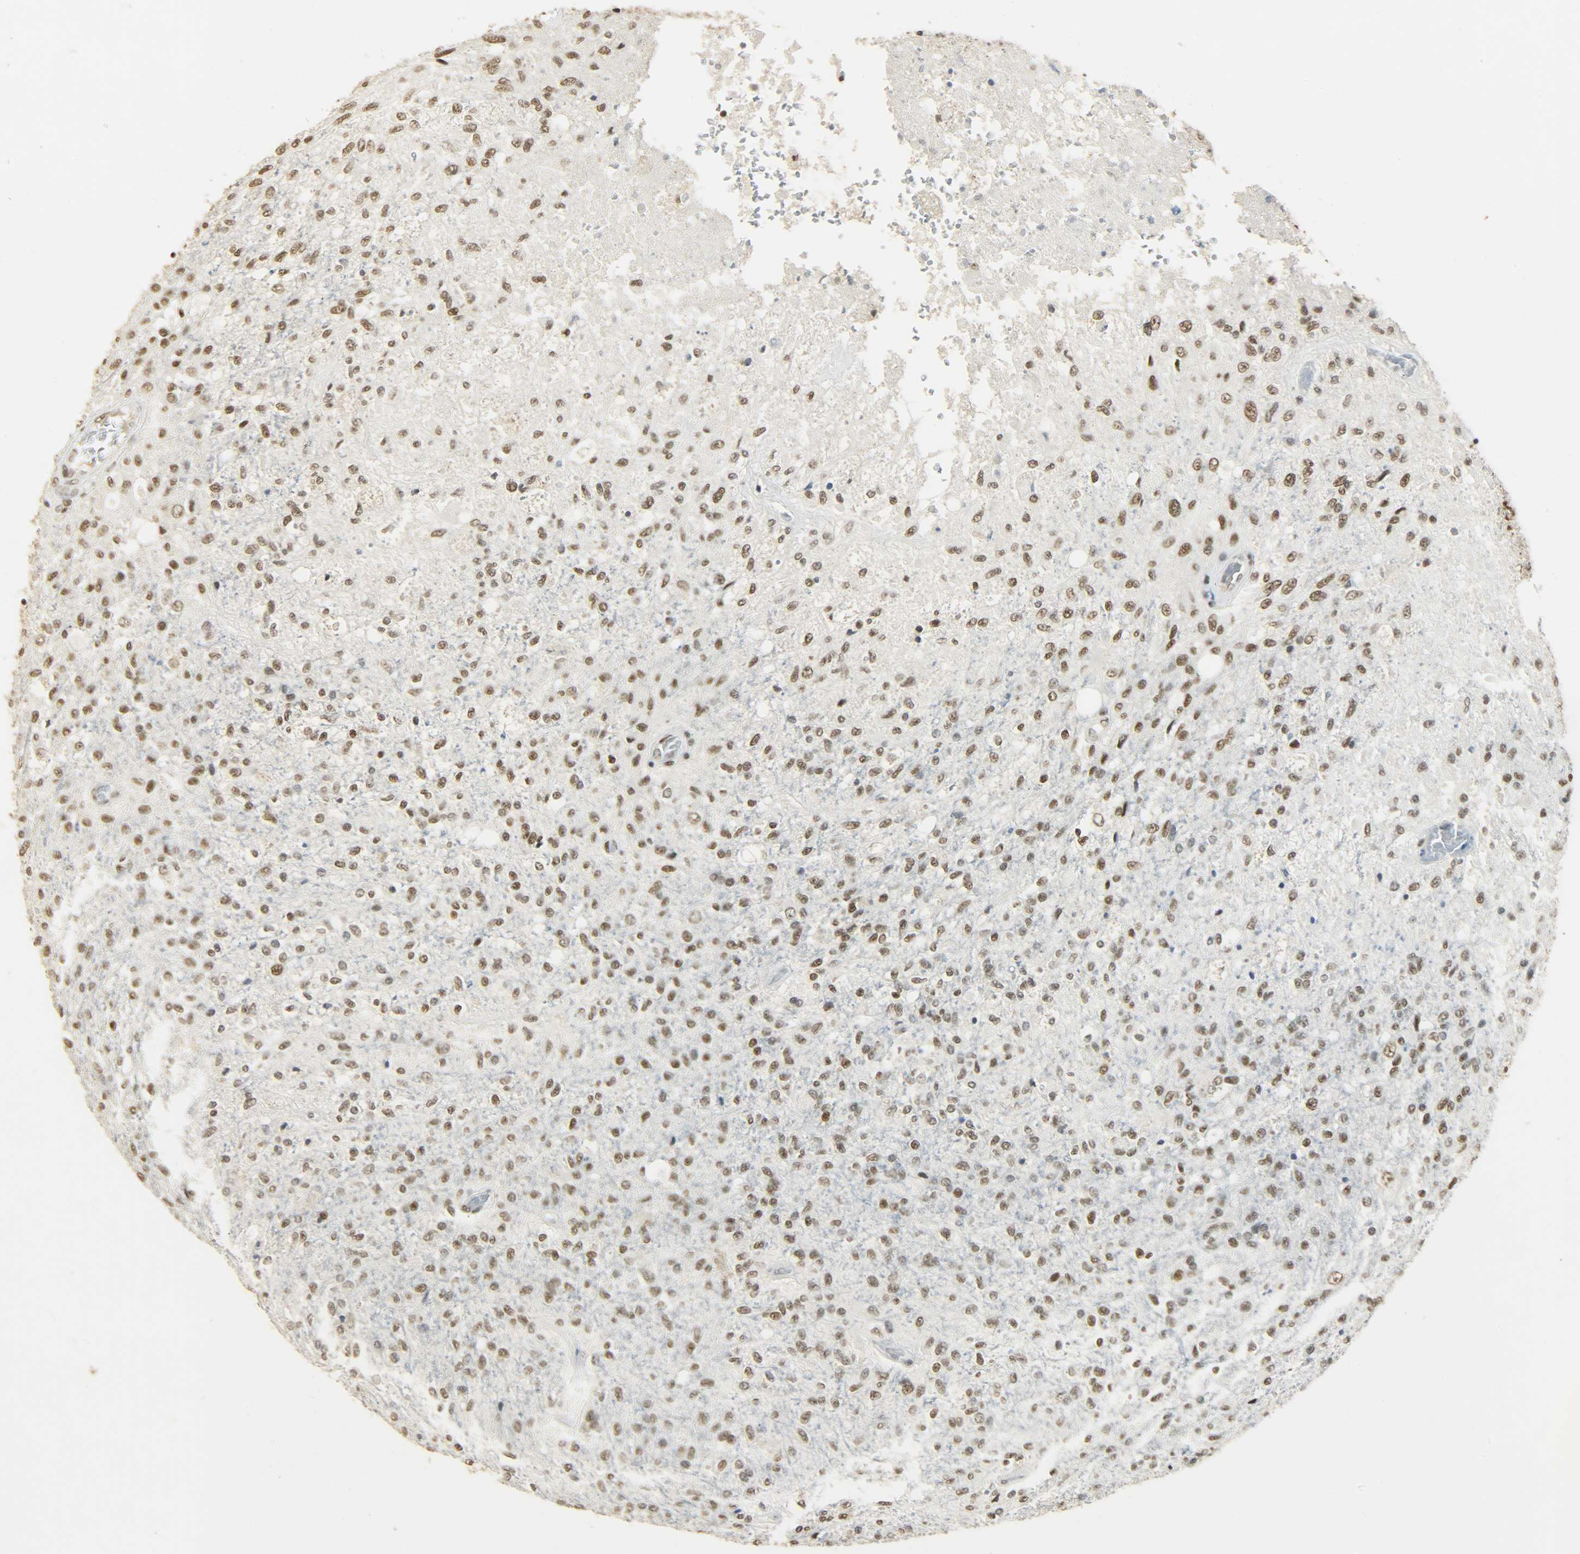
{"staining": {"intensity": "strong", "quantity": ">75%", "location": "nuclear"}, "tissue": "glioma", "cell_type": "Tumor cells", "image_type": "cancer", "snomed": [{"axis": "morphology", "description": "Normal tissue, NOS"}, {"axis": "morphology", "description": "Glioma, malignant, High grade"}, {"axis": "topography", "description": "Cerebral cortex"}], "caption": "Tumor cells demonstrate high levels of strong nuclear expression in about >75% of cells in human malignant glioma (high-grade).", "gene": "KHDRBS1", "patient": {"sex": "male", "age": 77}}